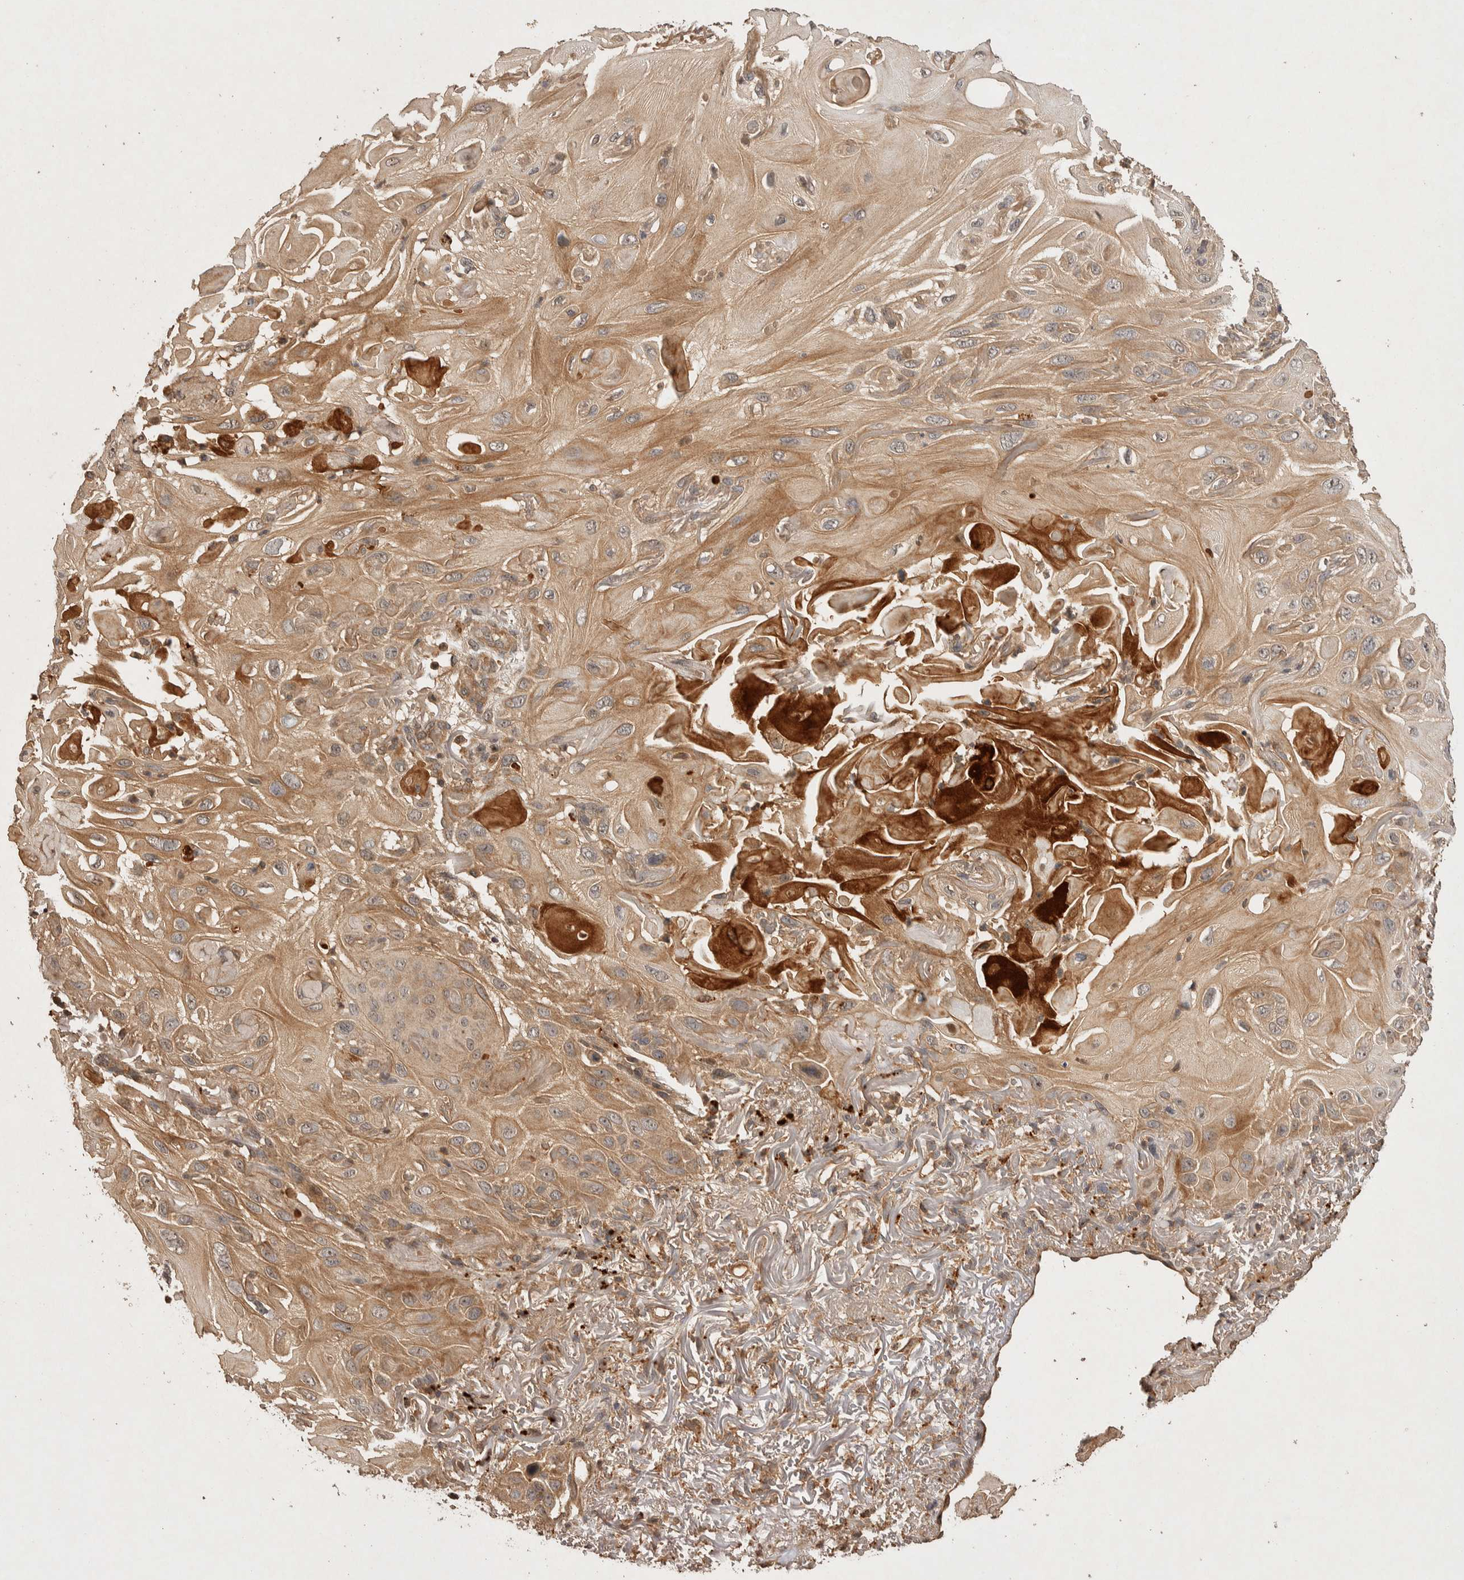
{"staining": {"intensity": "moderate", "quantity": ">75%", "location": "cytoplasmic/membranous"}, "tissue": "skin cancer", "cell_type": "Tumor cells", "image_type": "cancer", "snomed": [{"axis": "morphology", "description": "Squamous cell carcinoma, NOS"}, {"axis": "topography", "description": "Skin"}], "caption": "Skin cancer (squamous cell carcinoma) stained for a protein (brown) shows moderate cytoplasmic/membranous positive expression in approximately >75% of tumor cells.", "gene": "NSMAF", "patient": {"sex": "female", "age": 77}}